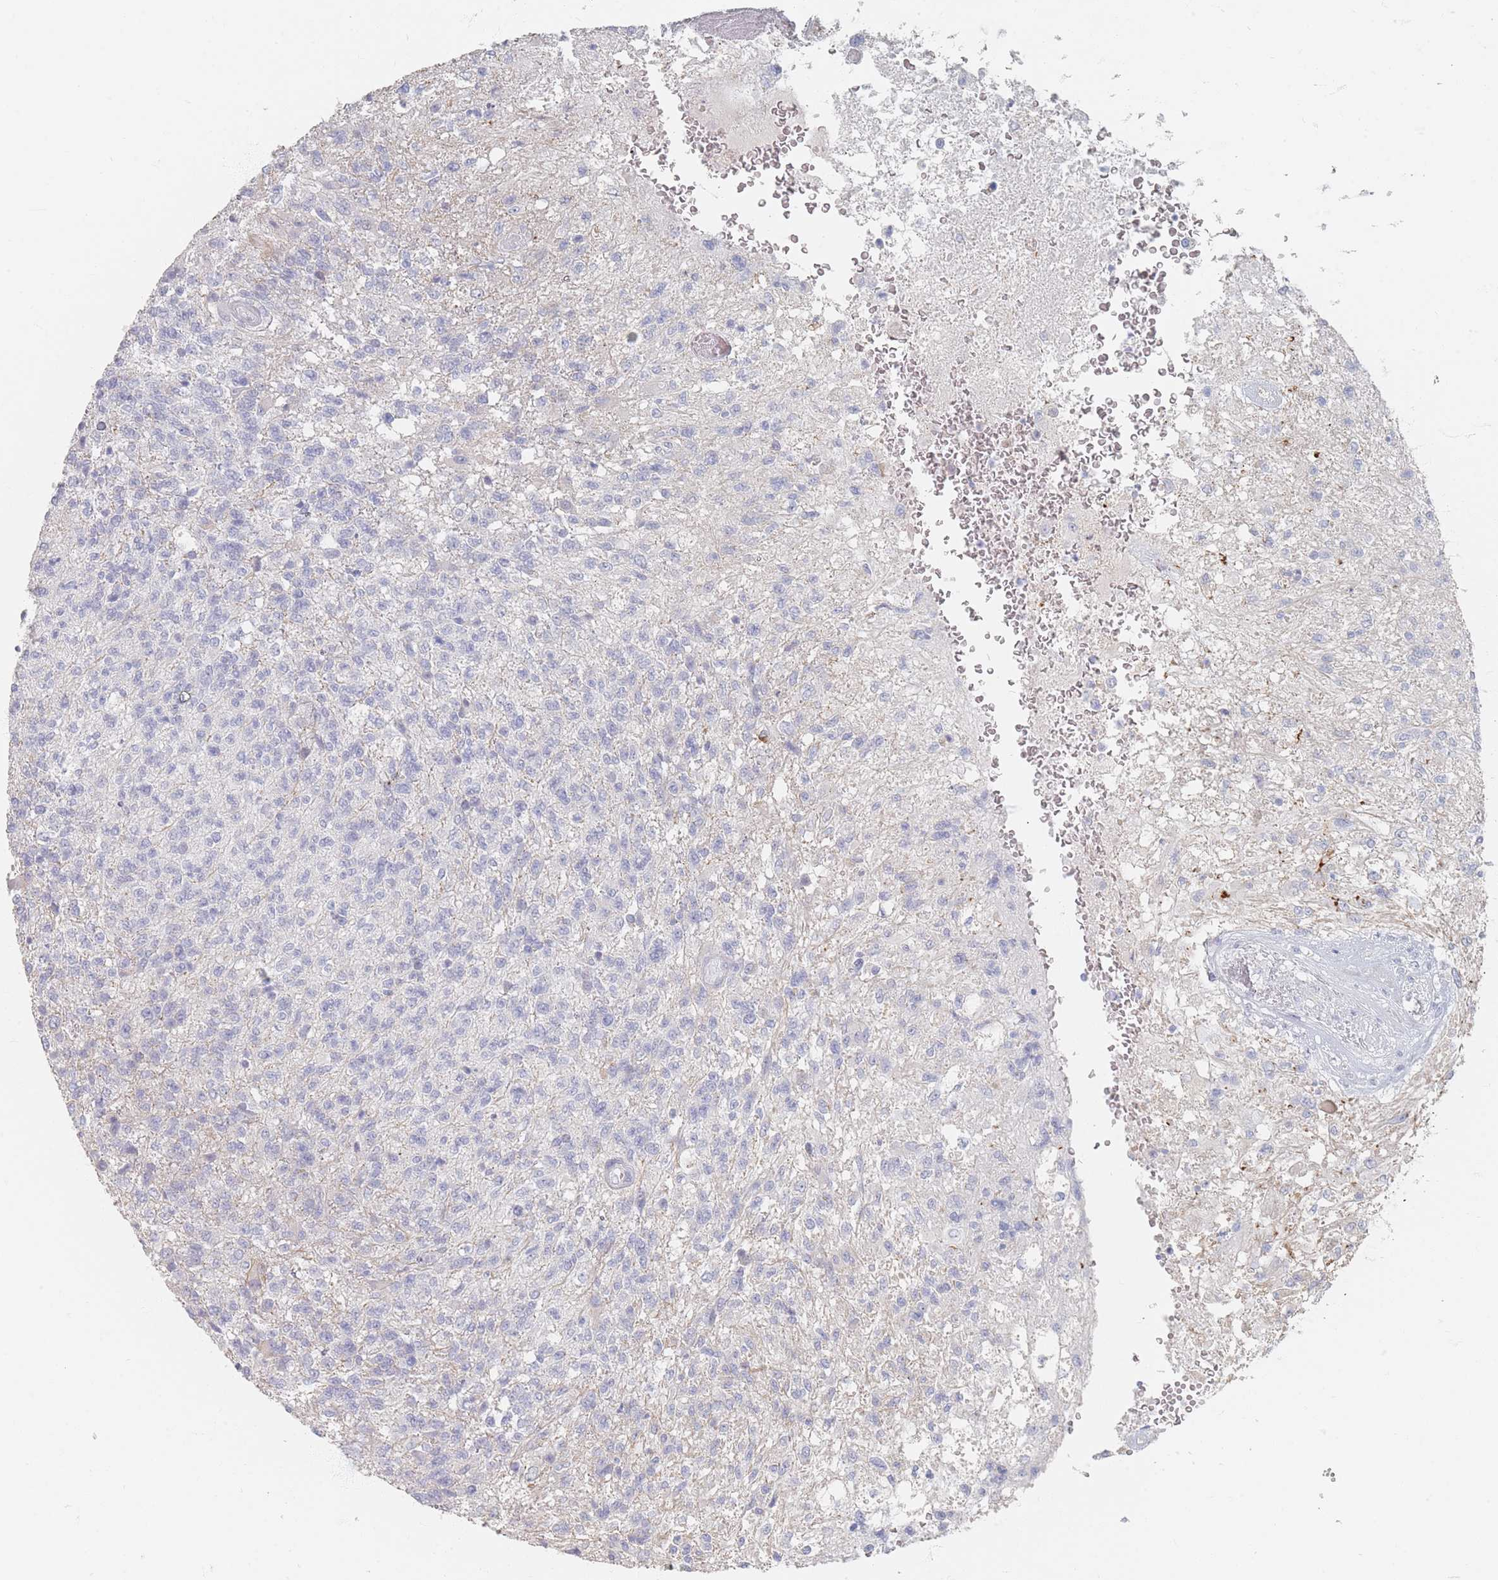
{"staining": {"intensity": "negative", "quantity": "none", "location": "none"}, "tissue": "glioma", "cell_type": "Tumor cells", "image_type": "cancer", "snomed": [{"axis": "morphology", "description": "Glioma, malignant, High grade"}, {"axis": "topography", "description": "Brain"}], "caption": "Immunohistochemistry image of human glioma stained for a protein (brown), which reveals no expression in tumor cells. (Brightfield microscopy of DAB (3,3'-diaminobenzidine) immunohistochemistry (IHC) at high magnification).", "gene": "HELZ2", "patient": {"sex": "male", "age": 56}}